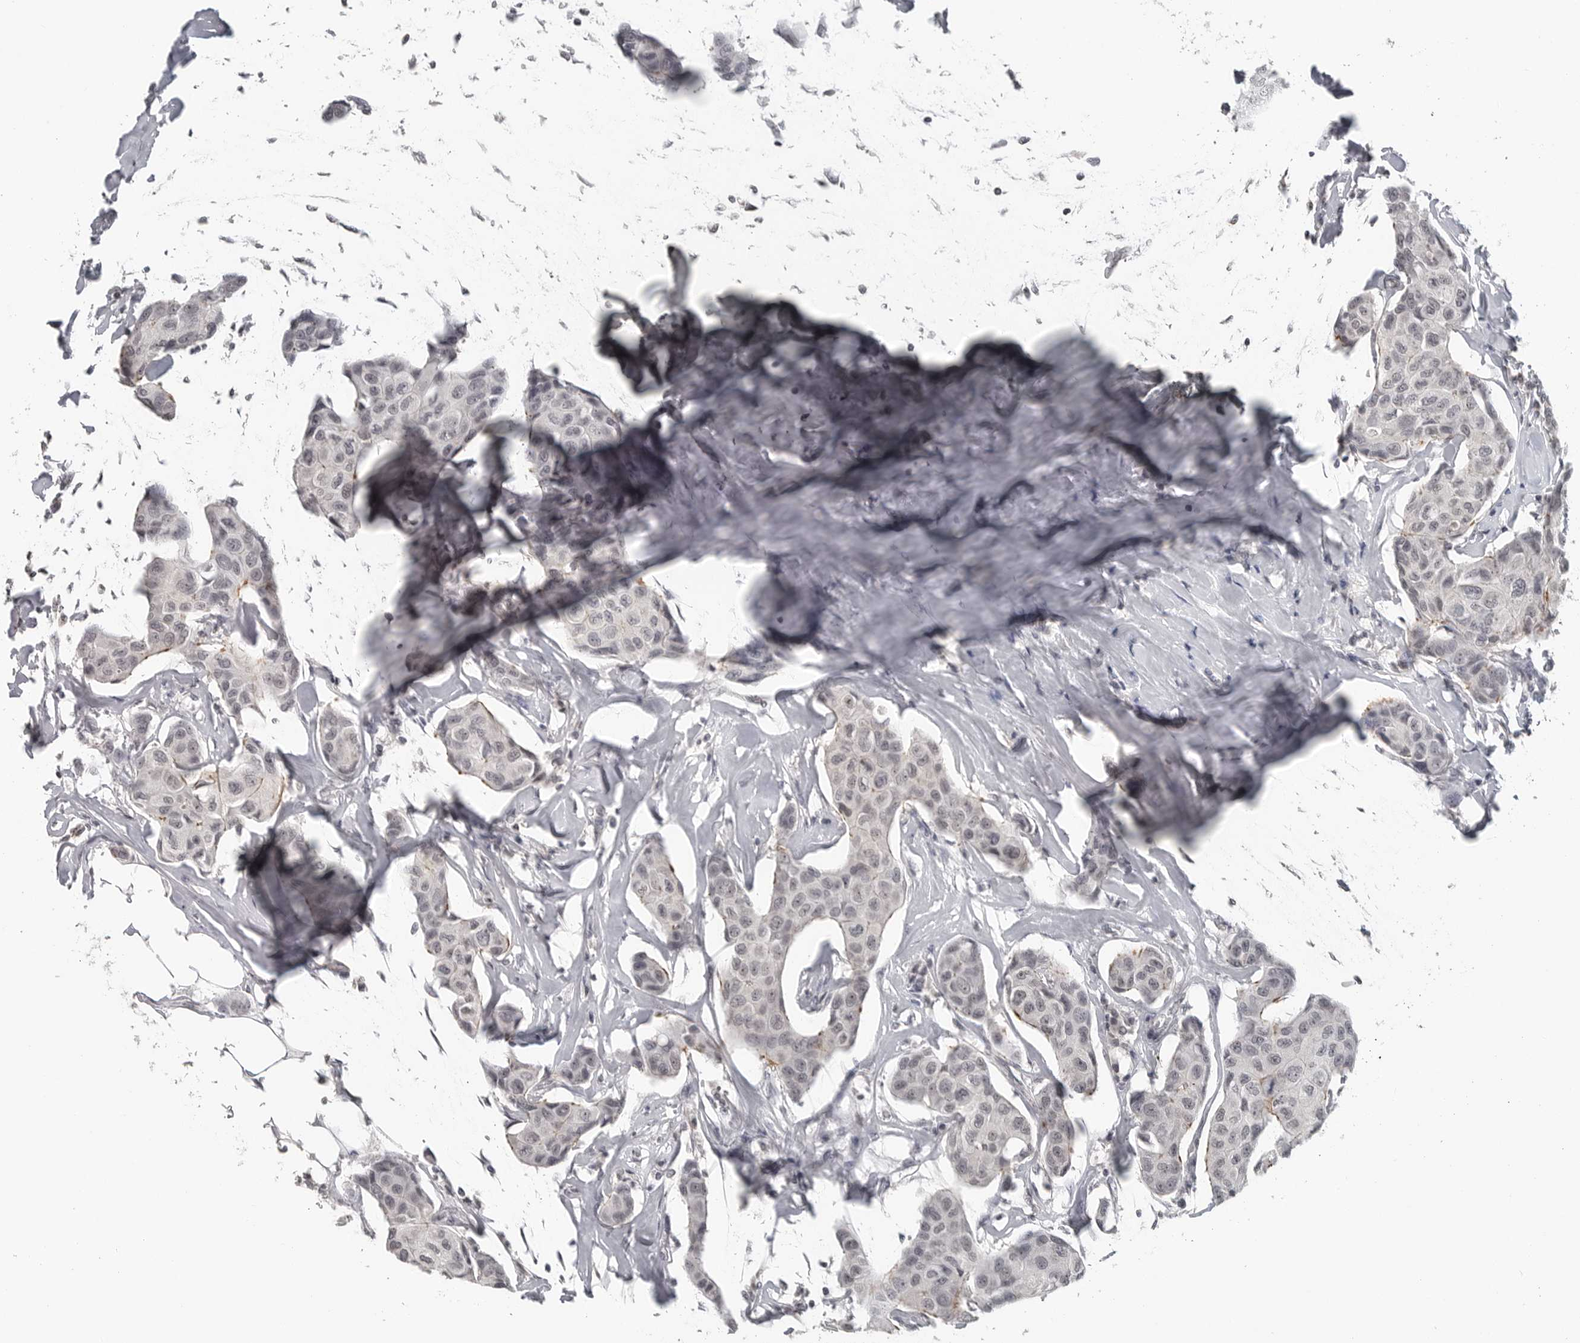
{"staining": {"intensity": "negative", "quantity": "none", "location": "none"}, "tissue": "breast cancer", "cell_type": "Tumor cells", "image_type": "cancer", "snomed": [{"axis": "morphology", "description": "Duct carcinoma"}, {"axis": "topography", "description": "Breast"}], "caption": "Tumor cells are negative for protein expression in human breast cancer (intraductal carcinoma).", "gene": "DDX54", "patient": {"sex": "female", "age": 80}}